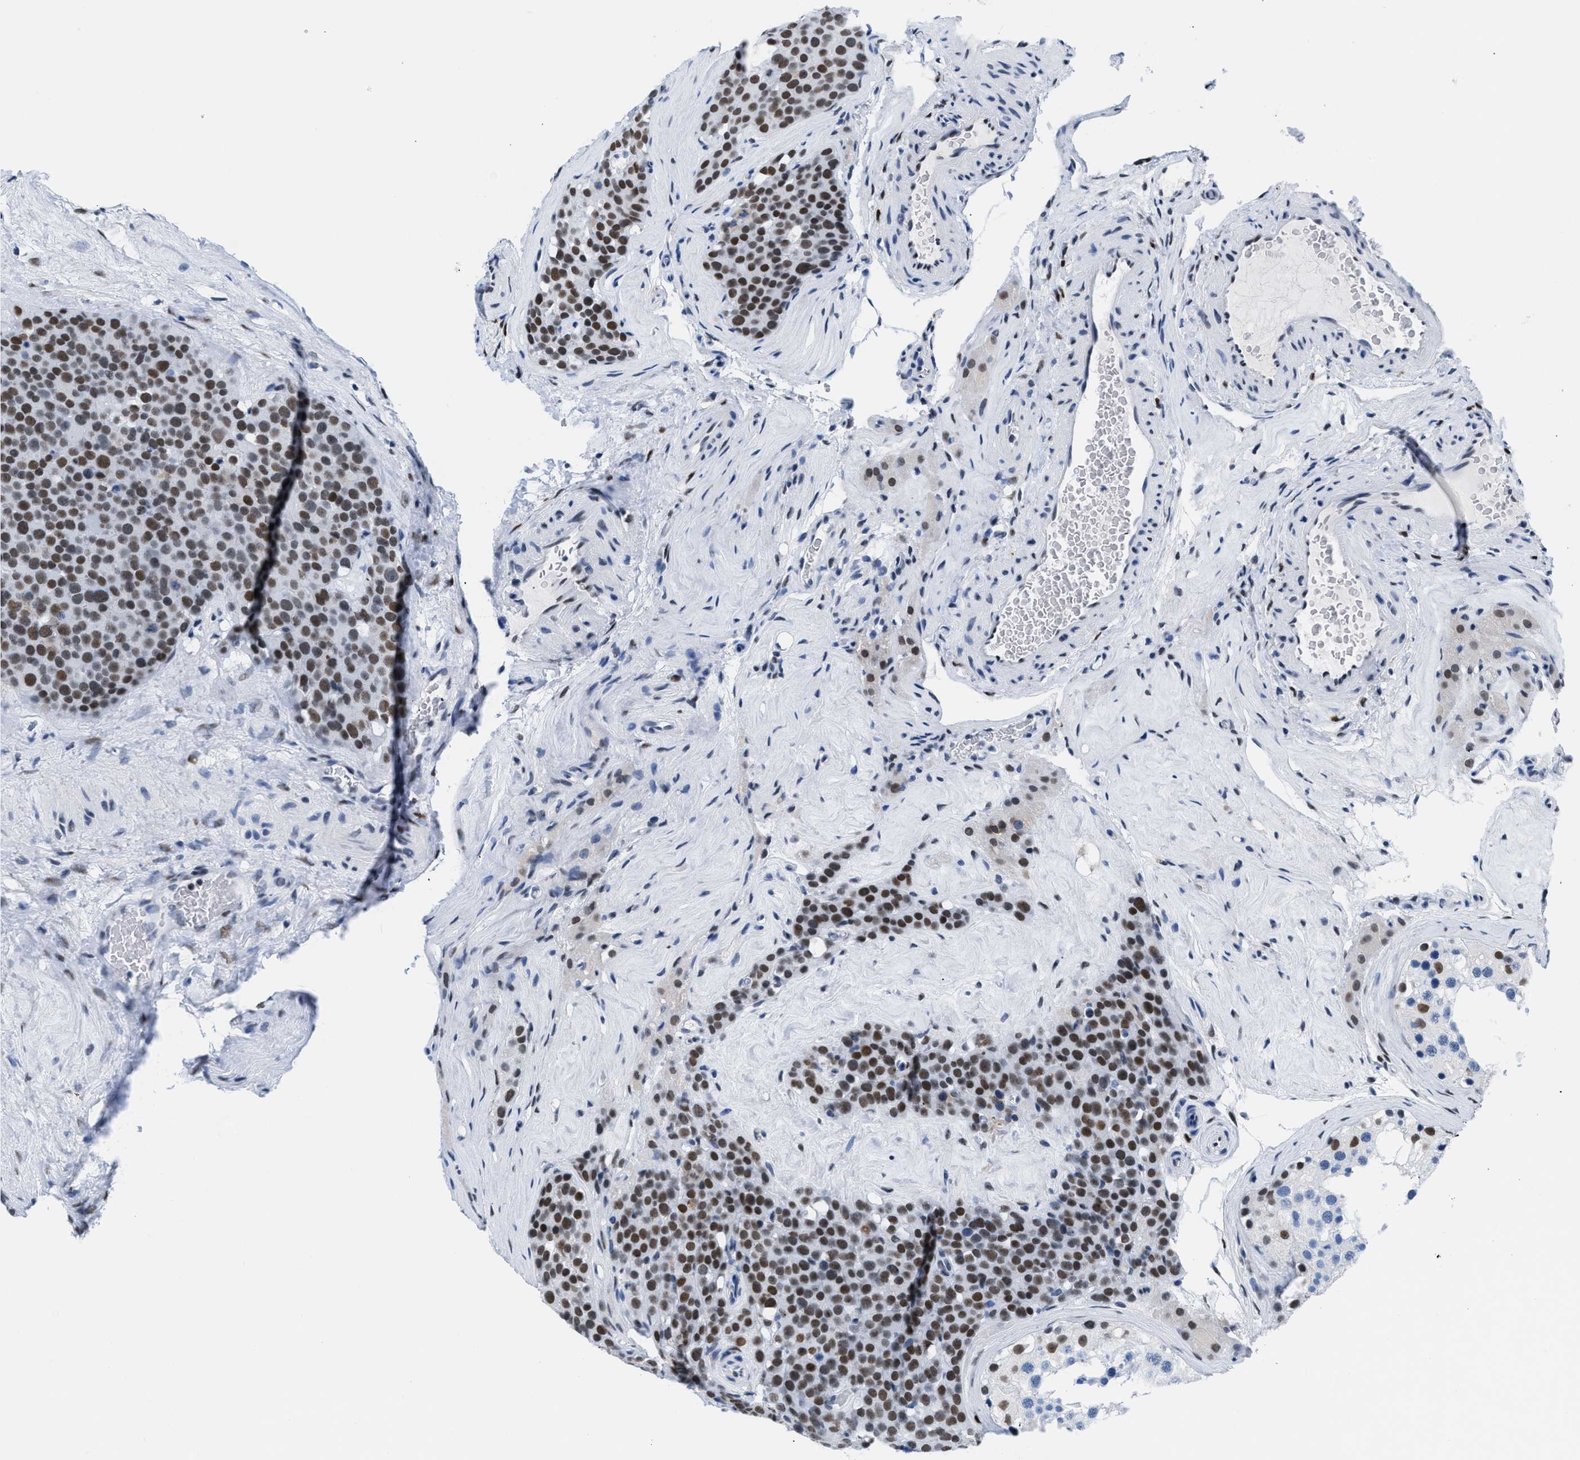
{"staining": {"intensity": "strong", "quantity": ">75%", "location": "nuclear"}, "tissue": "testis cancer", "cell_type": "Tumor cells", "image_type": "cancer", "snomed": [{"axis": "morphology", "description": "Seminoma, NOS"}, {"axis": "topography", "description": "Testis"}], "caption": "A high amount of strong nuclear positivity is present in approximately >75% of tumor cells in seminoma (testis) tissue. Nuclei are stained in blue.", "gene": "CTBP1", "patient": {"sex": "male", "age": 71}}